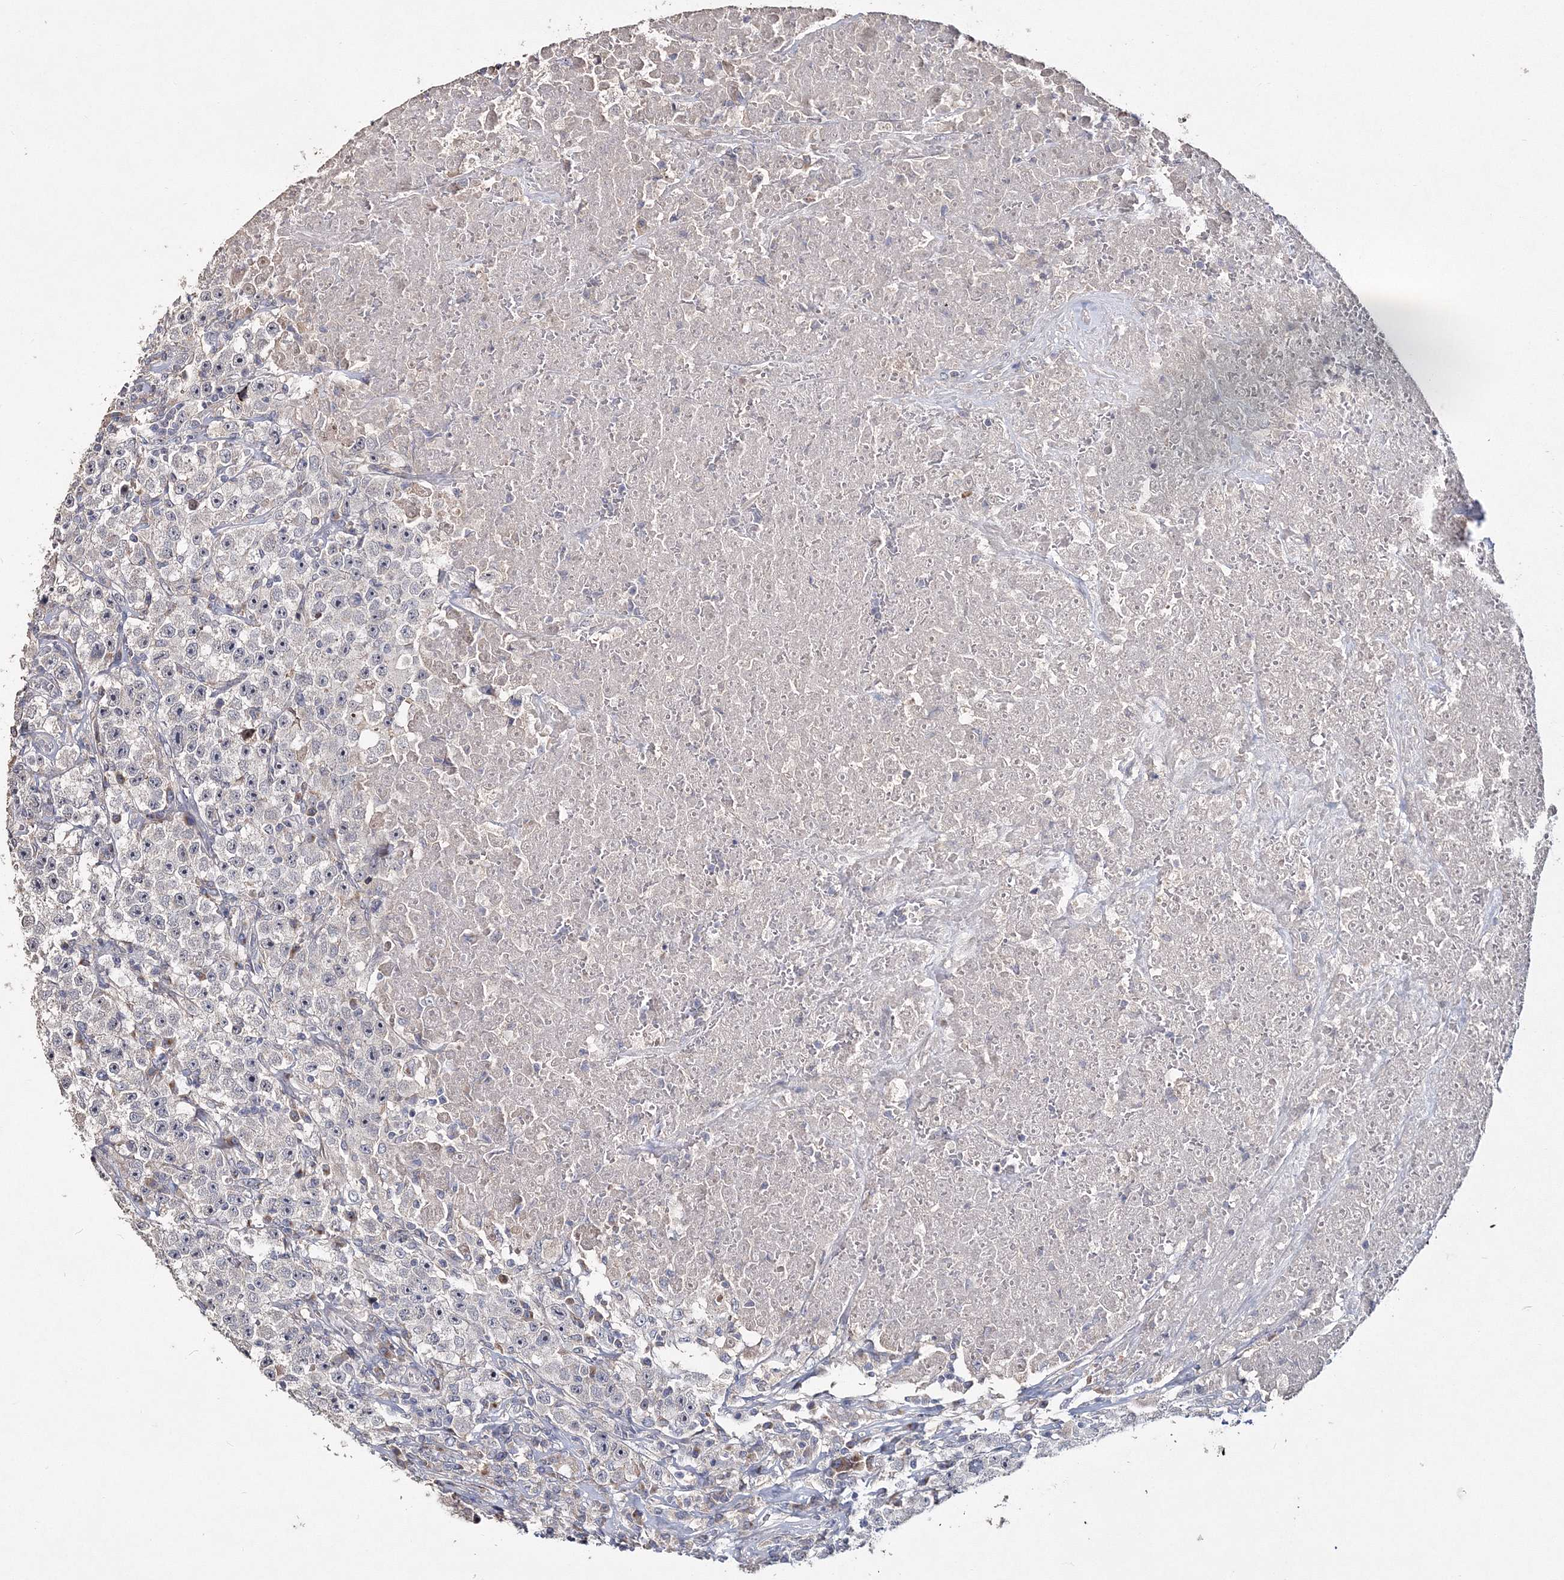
{"staining": {"intensity": "negative", "quantity": "none", "location": "none"}, "tissue": "testis cancer", "cell_type": "Tumor cells", "image_type": "cancer", "snomed": [{"axis": "morphology", "description": "Seminoma, NOS"}, {"axis": "topography", "description": "Testis"}], "caption": "A histopathology image of testis cancer stained for a protein exhibits no brown staining in tumor cells.", "gene": "GJB5", "patient": {"sex": "male", "age": 22}}